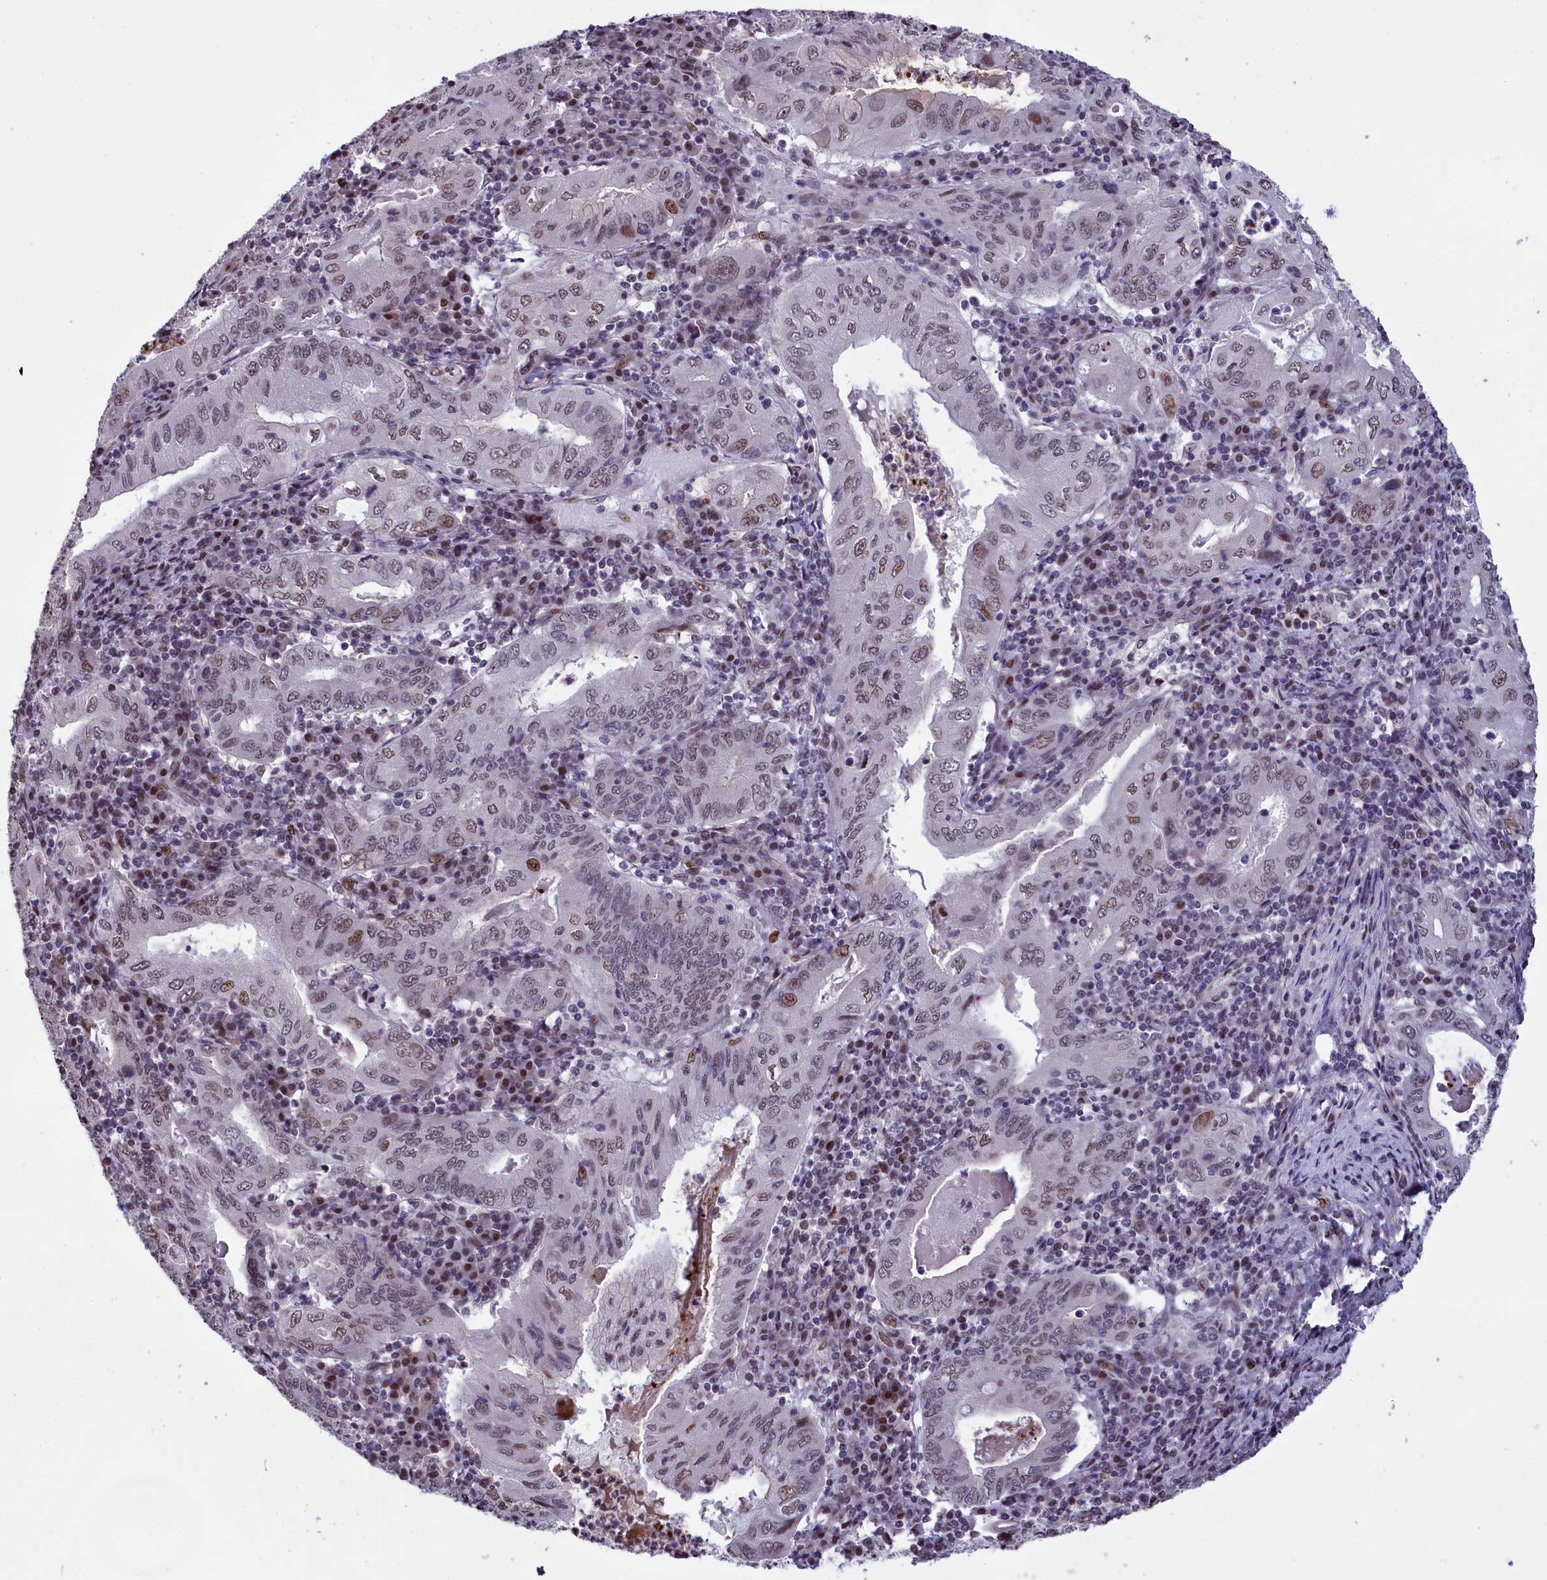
{"staining": {"intensity": "moderate", "quantity": "<25%", "location": "nuclear"}, "tissue": "stomach cancer", "cell_type": "Tumor cells", "image_type": "cancer", "snomed": [{"axis": "morphology", "description": "Normal tissue, NOS"}, {"axis": "morphology", "description": "Adenocarcinoma, NOS"}, {"axis": "topography", "description": "Esophagus"}, {"axis": "topography", "description": "Stomach, upper"}, {"axis": "topography", "description": "Peripheral nerve tissue"}], "caption": "Adenocarcinoma (stomach) tissue demonstrates moderate nuclear expression in about <25% of tumor cells, visualized by immunohistochemistry.", "gene": "RELB", "patient": {"sex": "male", "age": 62}}